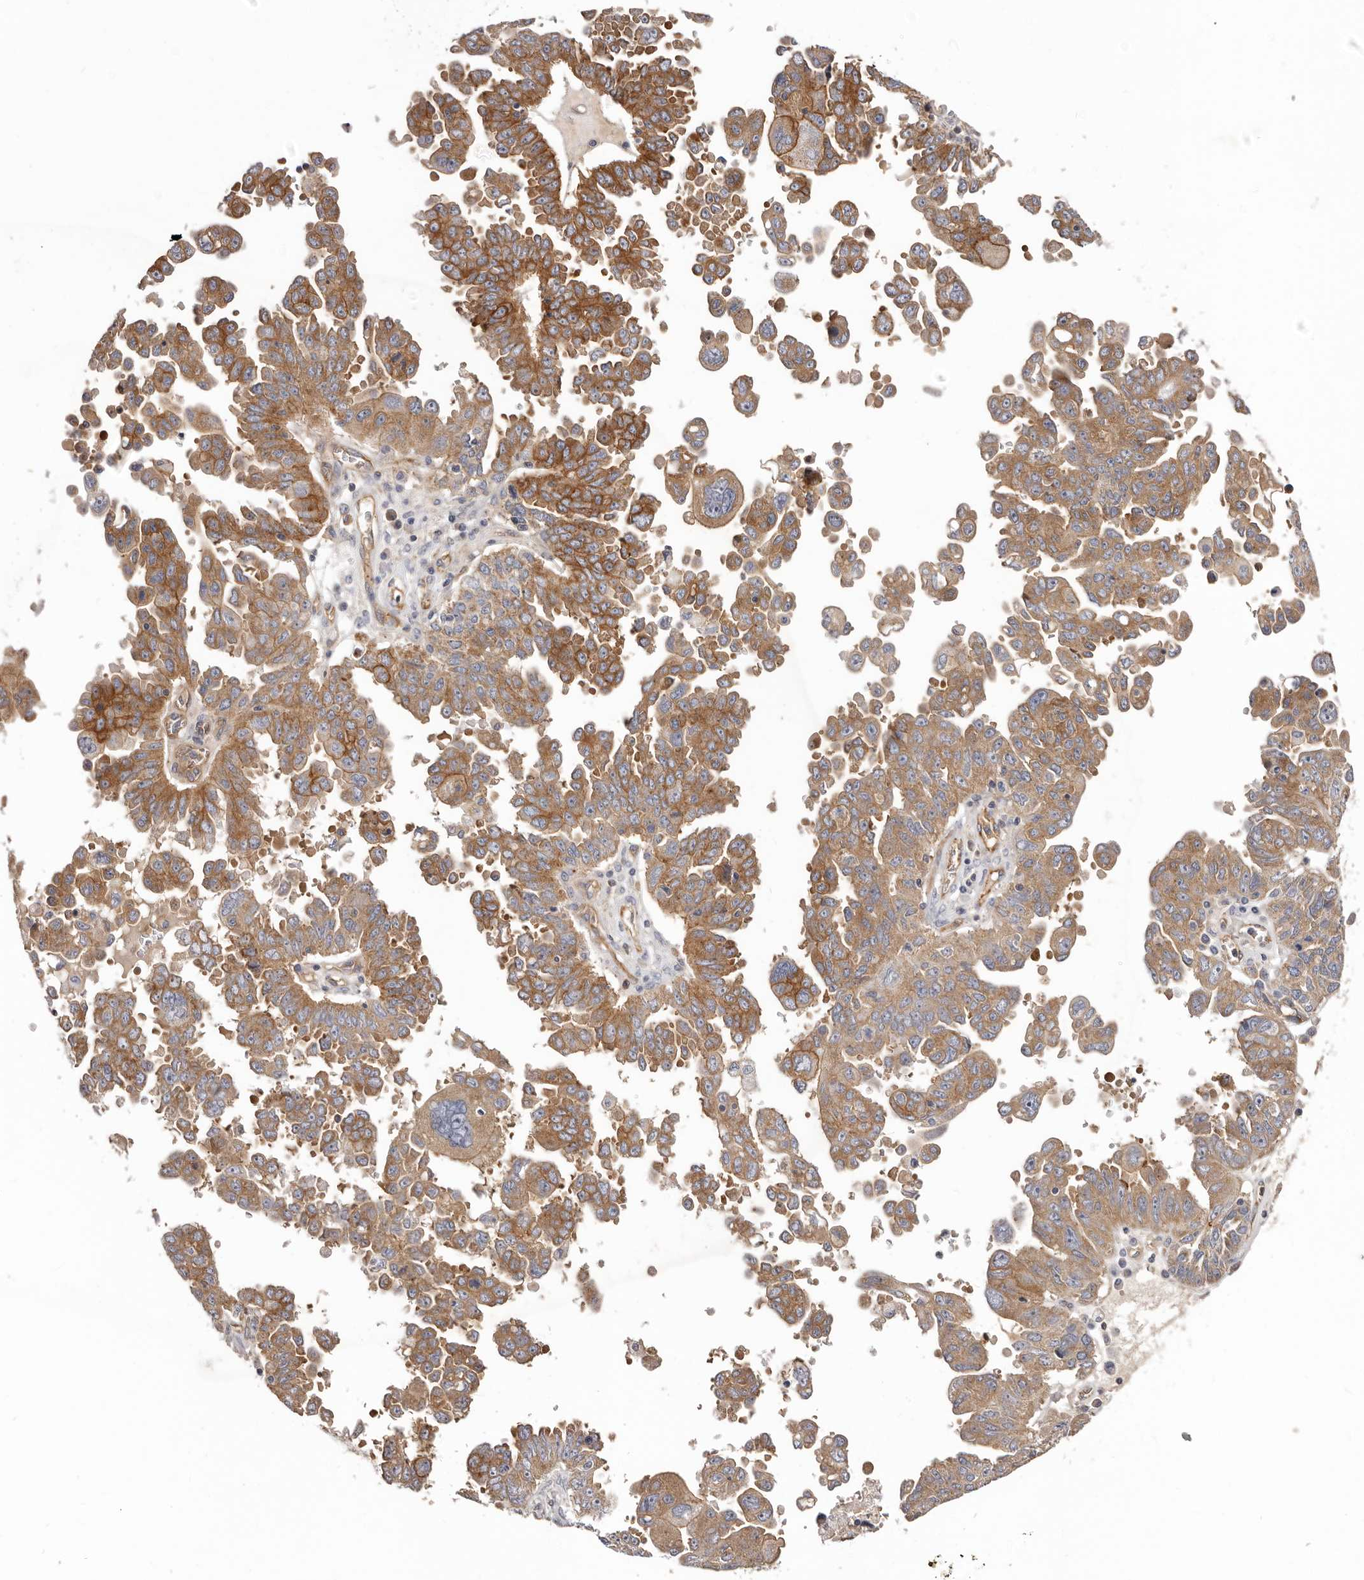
{"staining": {"intensity": "strong", "quantity": "25%-75%", "location": "cytoplasmic/membranous"}, "tissue": "ovarian cancer", "cell_type": "Tumor cells", "image_type": "cancer", "snomed": [{"axis": "morphology", "description": "Carcinoma, endometroid"}, {"axis": "topography", "description": "Ovary"}], "caption": "A high amount of strong cytoplasmic/membranous positivity is appreciated in approximately 25%-75% of tumor cells in ovarian cancer (endometroid carcinoma) tissue.", "gene": "DMRT2", "patient": {"sex": "female", "age": 62}}